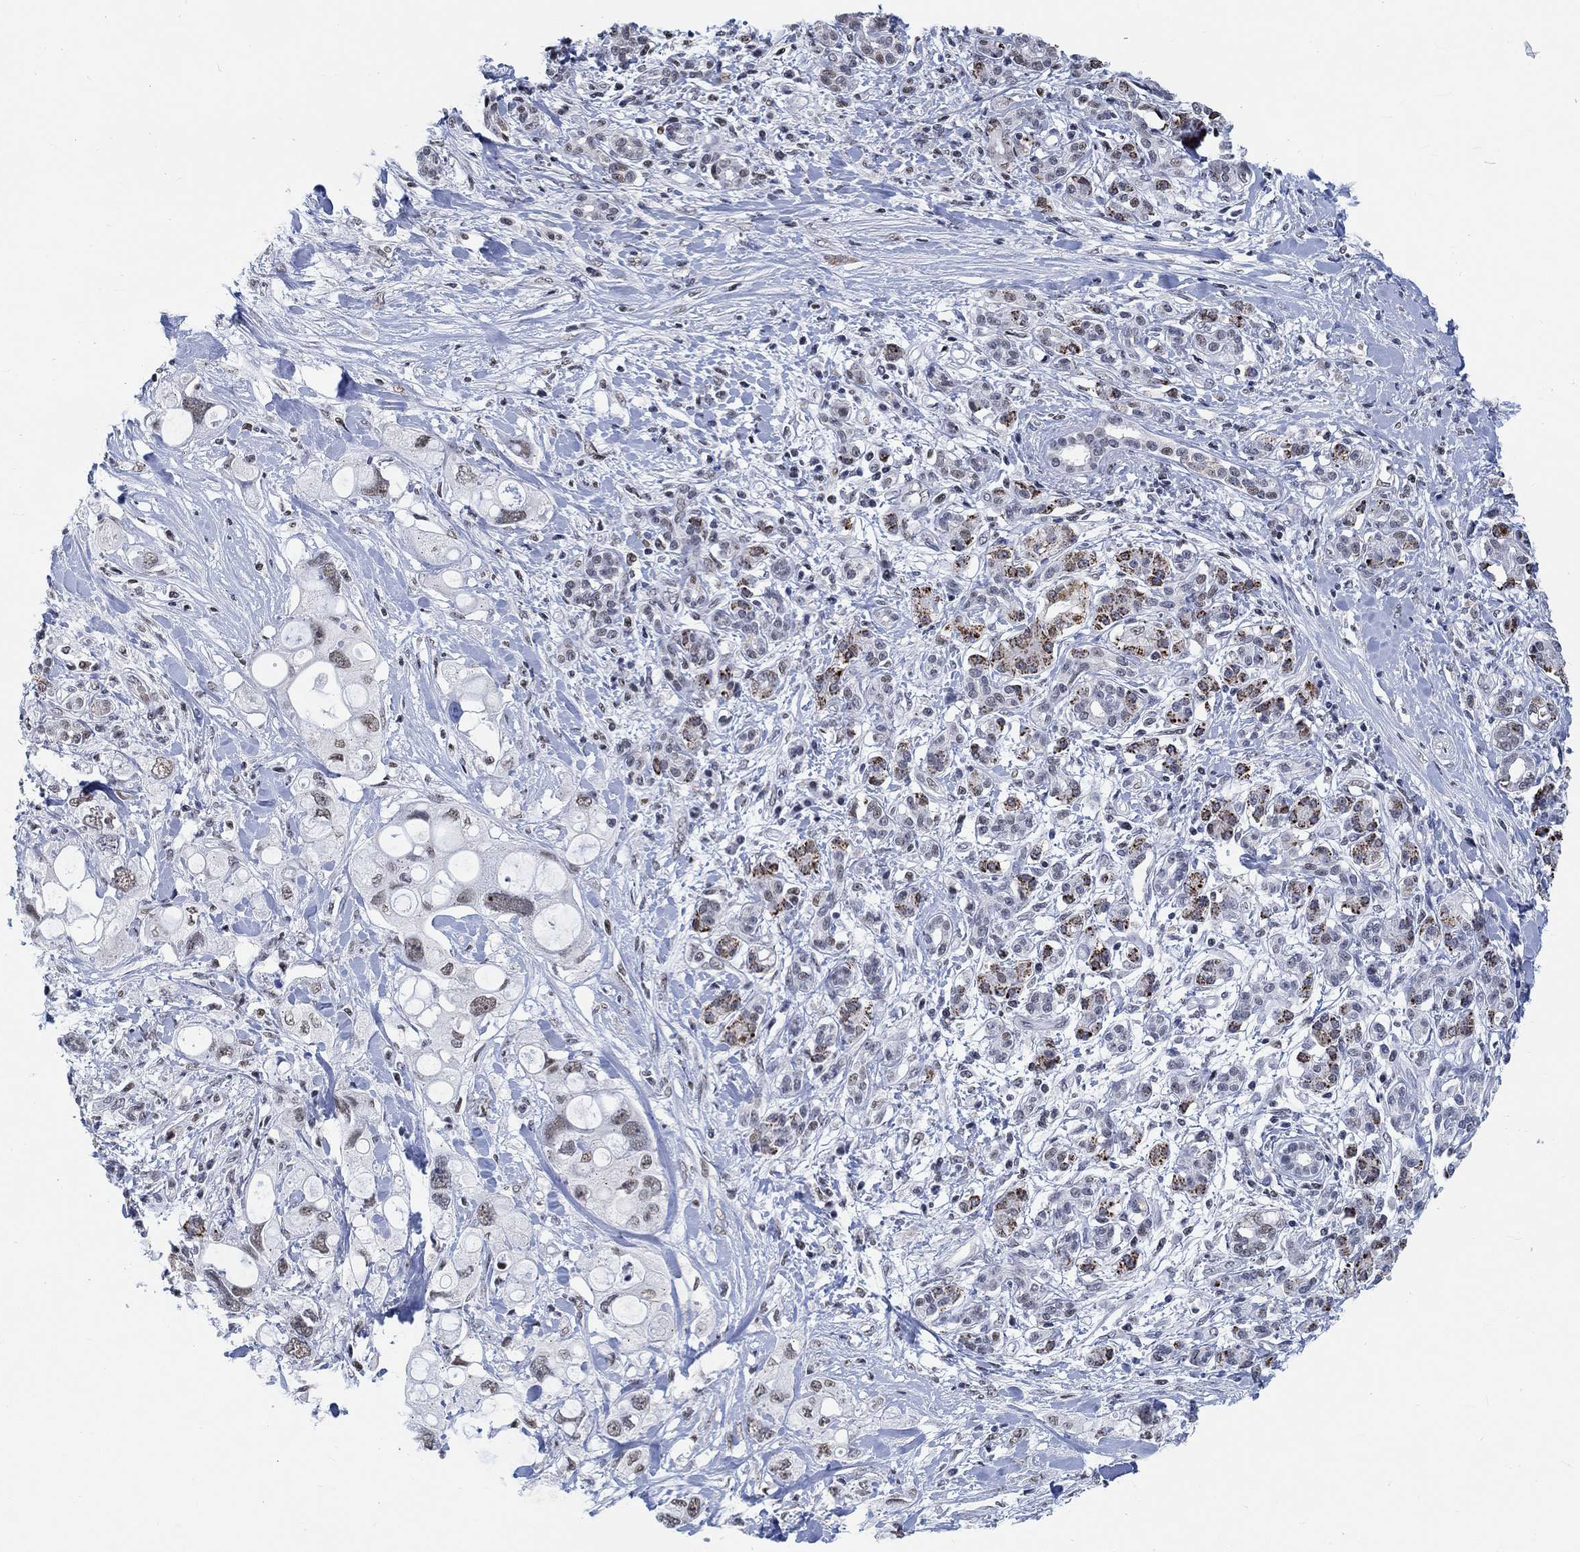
{"staining": {"intensity": "strong", "quantity": "<25%", "location": "cytoplasmic/membranous"}, "tissue": "pancreatic cancer", "cell_type": "Tumor cells", "image_type": "cancer", "snomed": [{"axis": "morphology", "description": "Adenocarcinoma, NOS"}, {"axis": "topography", "description": "Pancreas"}], "caption": "Pancreatic cancer (adenocarcinoma) stained with a brown dye reveals strong cytoplasmic/membranous positive positivity in approximately <25% of tumor cells.", "gene": "KCNH8", "patient": {"sex": "female", "age": 56}}